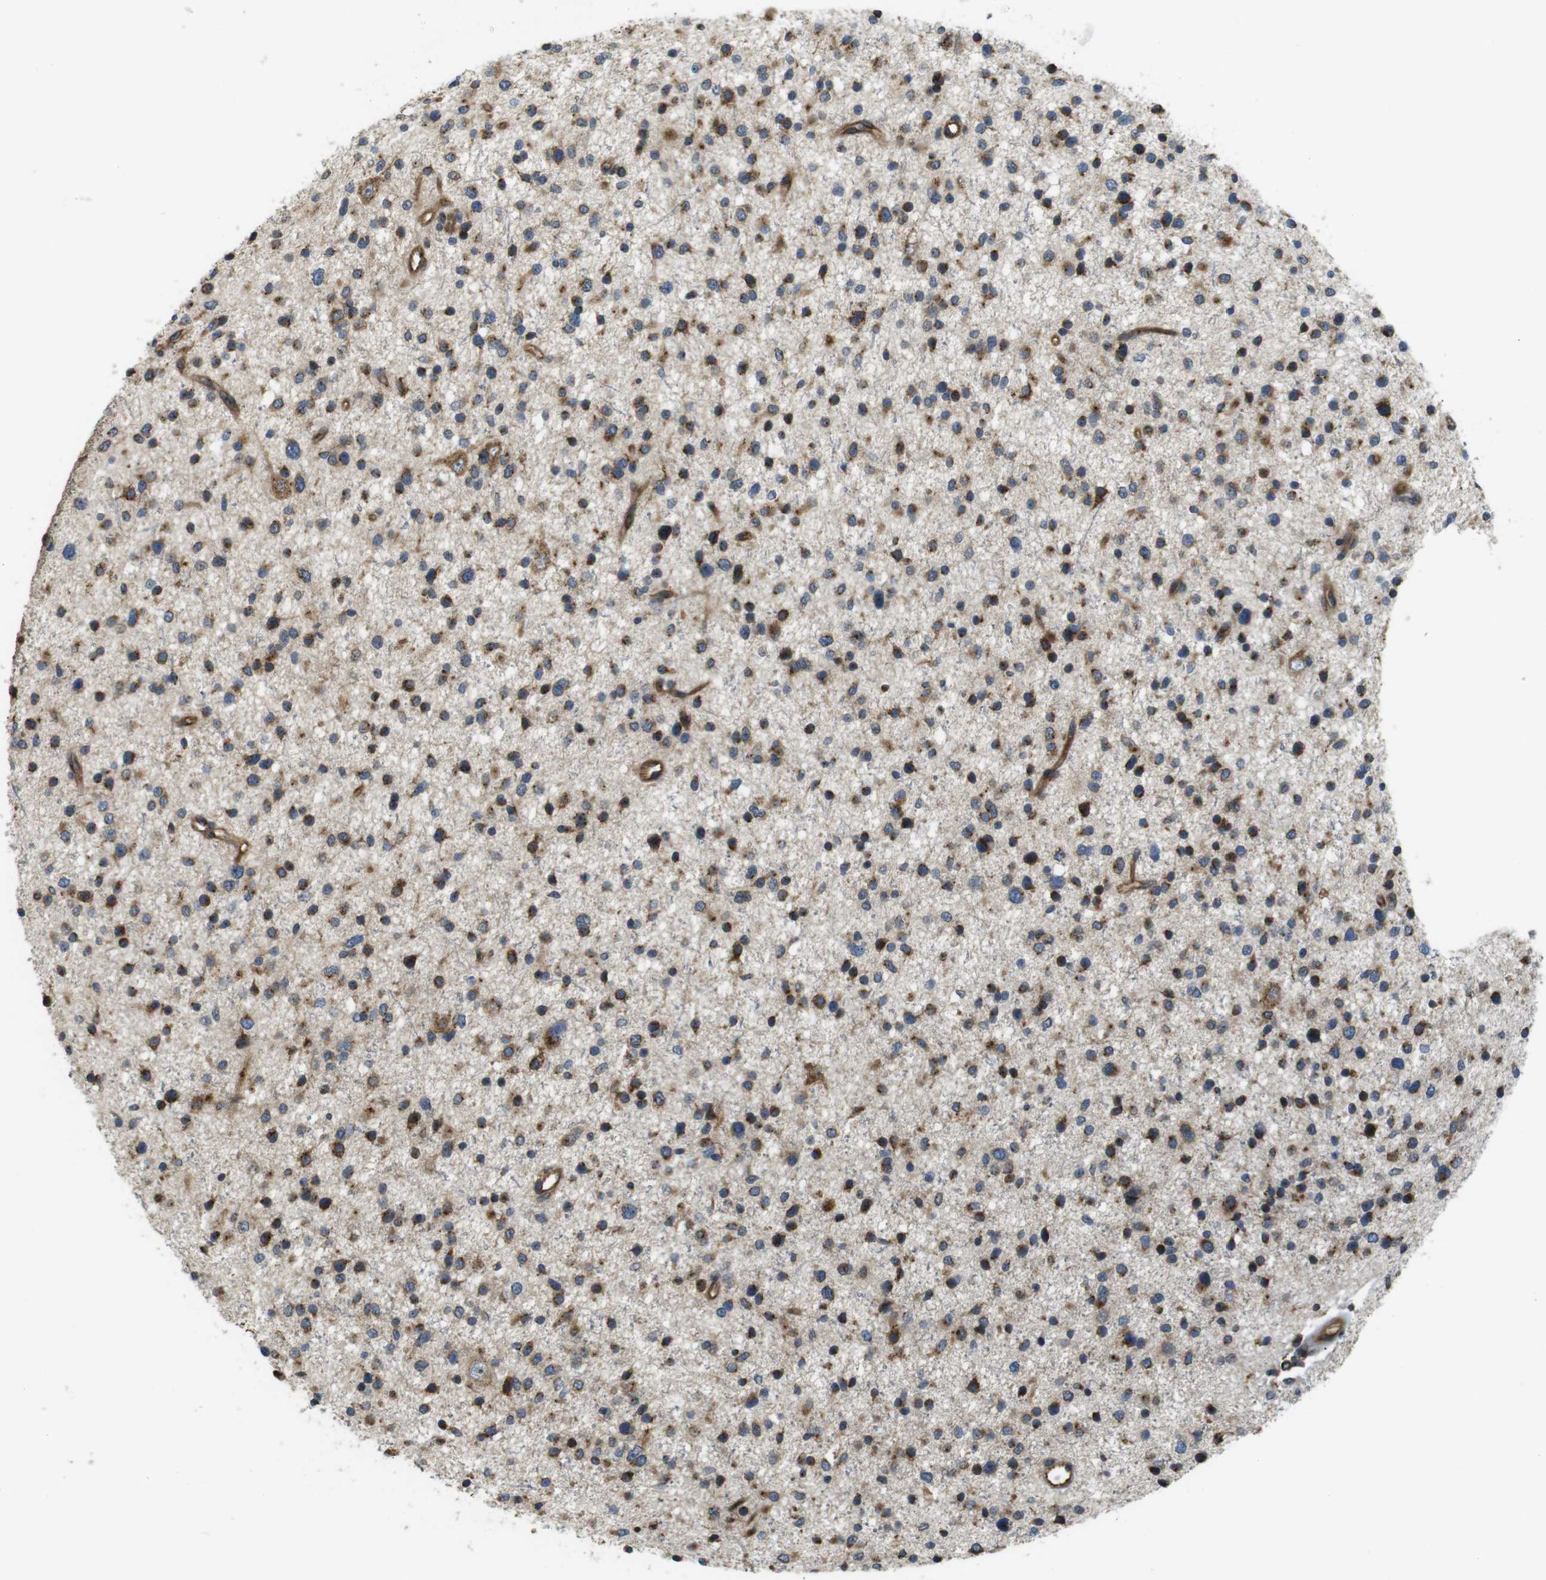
{"staining": {"intensity": "strong", "quantity": "25%-75%", "location": "cytoplasmic/membranous"}, "tissue": "glioma", "cell_type": "Tumor cells", "image_type": "cancer", "snomed": [{"axis": "morphology", "description": "Glioma, malignant, Low grade"}, {"axis": "topography", "description": "Brain"}], "caption": "Glioma was stained to show a protein in brown. There is high levels of strong cytoplasmic/membranous positivity in approximately 25%-75% of tumor cells.", "gene": "TMEM143", "patient": {"sex": "female", "age": 37}}